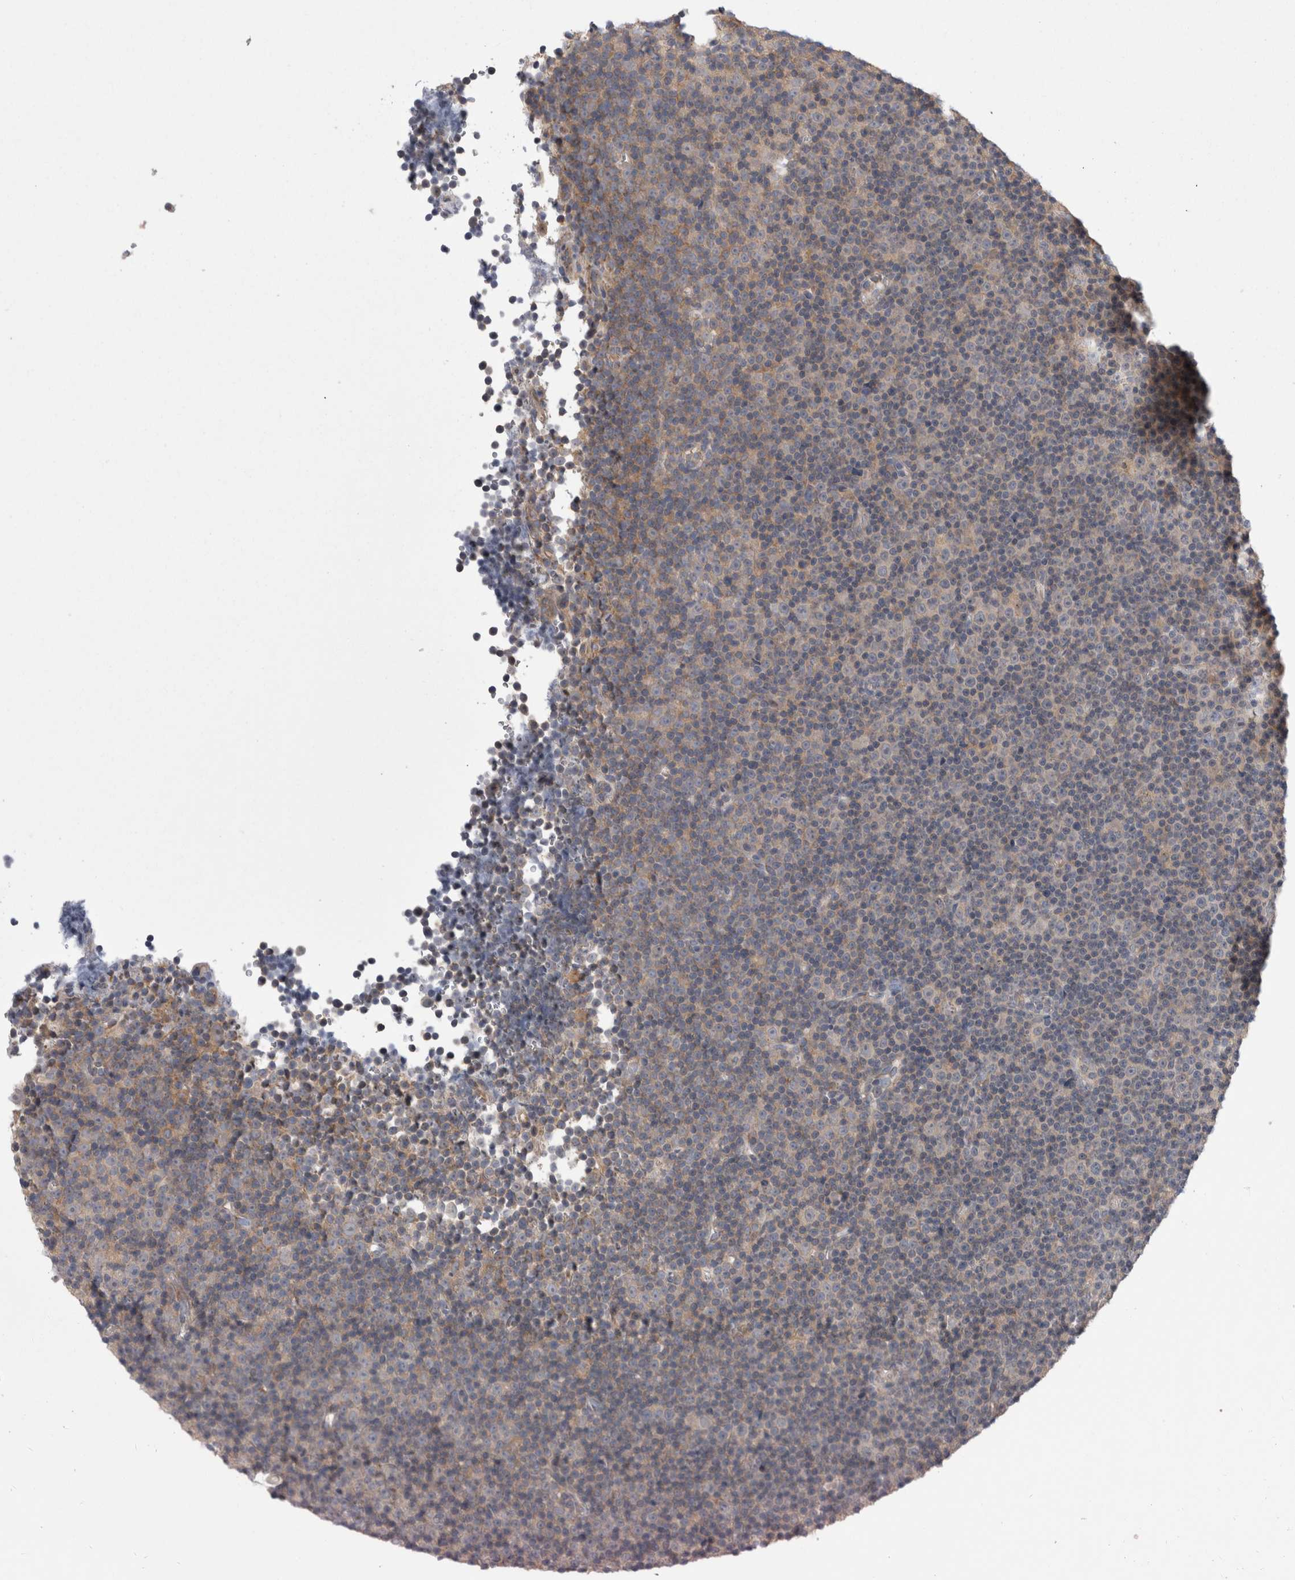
{"staining": {"intensity": "weak", "quantity": "<25%", "location": "cytoplasmic/membranous"}, "tissue": "lymphoma", "cell_type": "Tumor cells", "image_type": "cancer", "snomed": [{"axis": "morphology", "description": "Malignant lymphoma, non-Hodgkin's type, Low grade"}, {"axis": "topography", "description": "Lymph node"}], "caption": "Micrograph shows no protein positivity in tumor cells of low-grade malignant lymphoma, non-Hodgkin's type tissue. The staining is performed using DAB brown chromogen with nuclei counter-stained in using hematoxylin.", "gene": "DCTN6", "patient": {"sex": "female", "age": 67}}